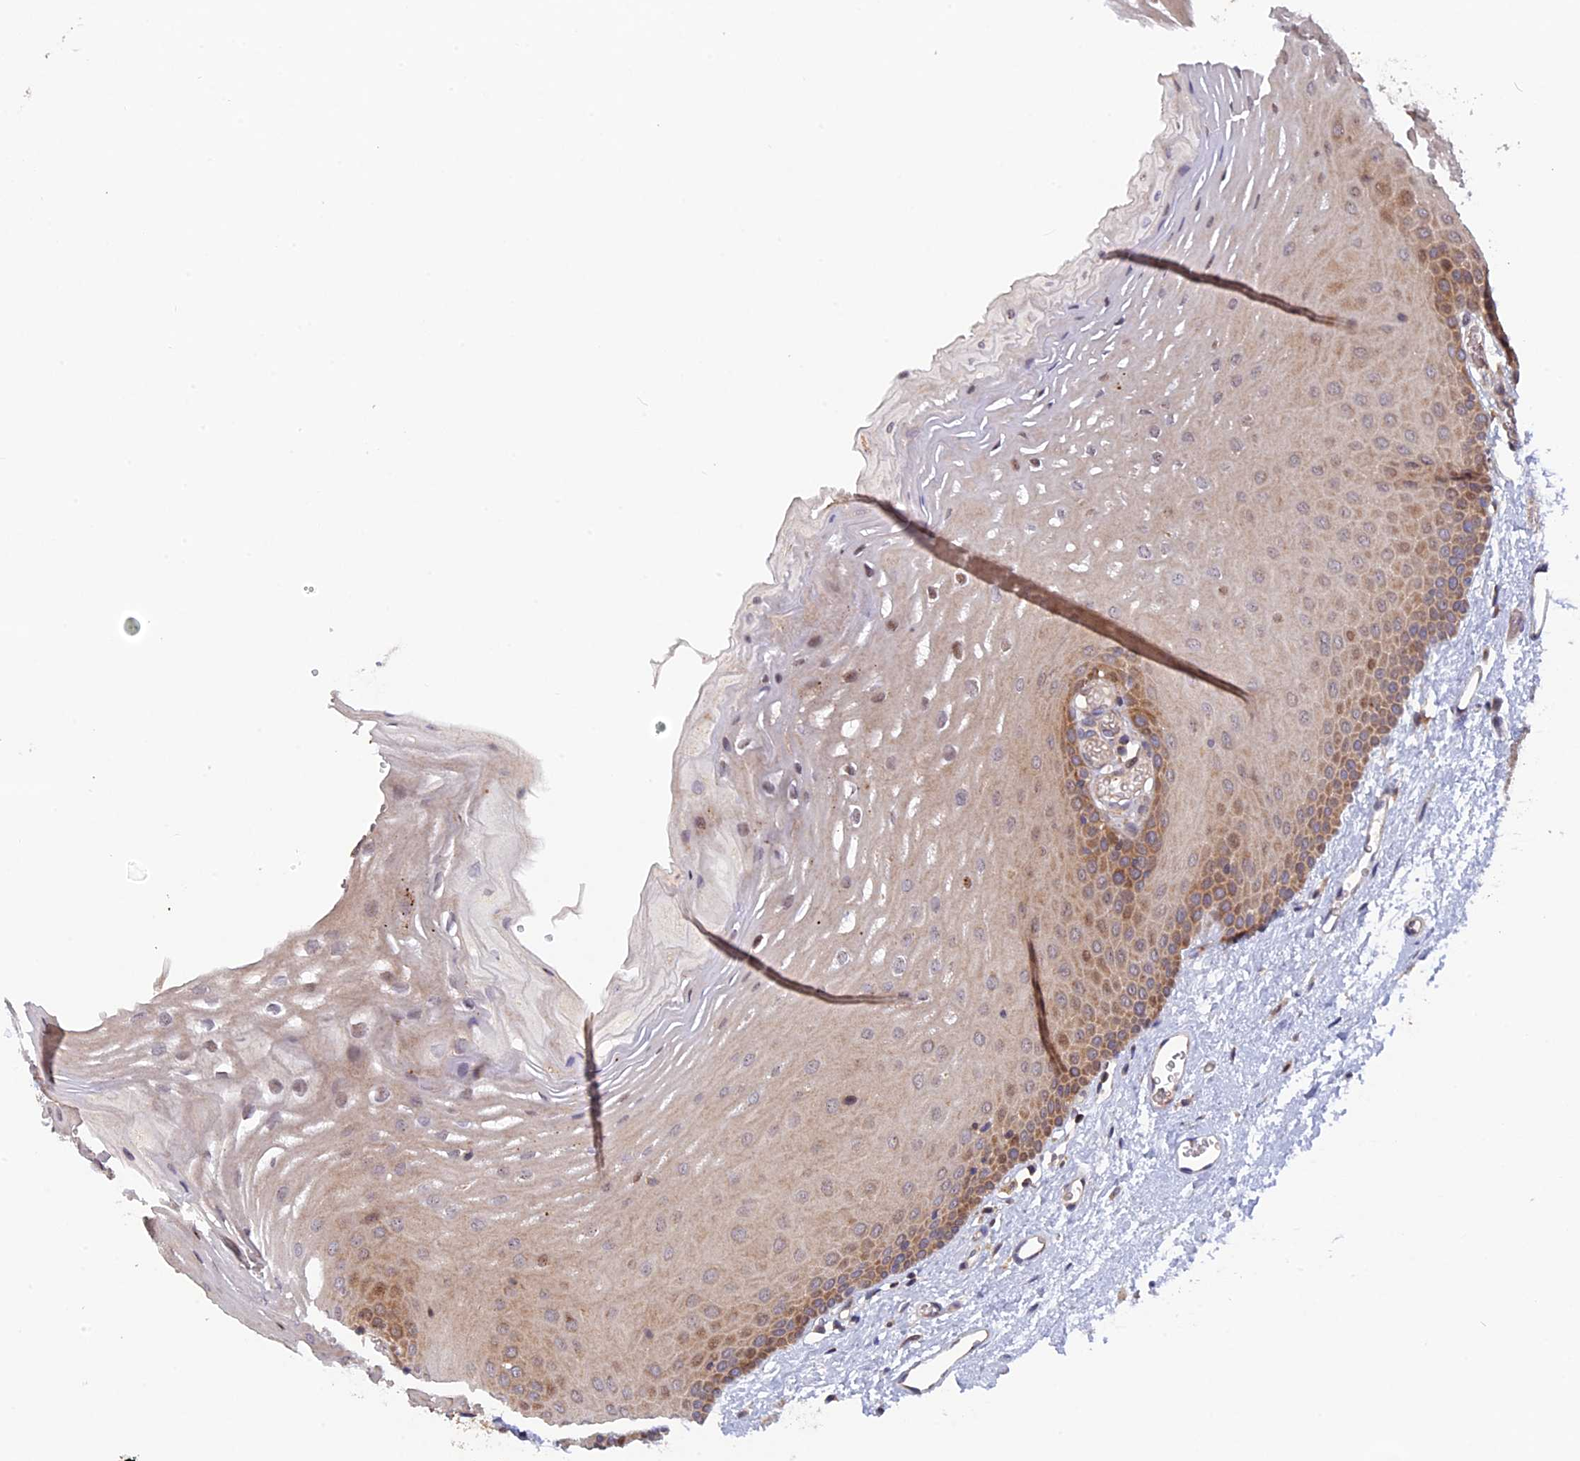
{"staining": {"intensity": "moderate", "quantity": "25%-75%", "location": "cytoplasmic/membranous"}, "tissue": "oral mucosa", "cell_type": "Squamous epithelial cells", "image_type": "normal", "snomed": [{"axis": "morphology", "description": "Normal tissue, NOS"}, {"axis": "topography", "description": "Oral tissue"}], "caption": "Oral mucosa stained with immunohistochemistry displays moderate cytoplasmic/membranous staining in about 25%-75% of squamous epithelial cells.", "gene": "FERMT1", "patient": {"sex": "female", "age": 70}}